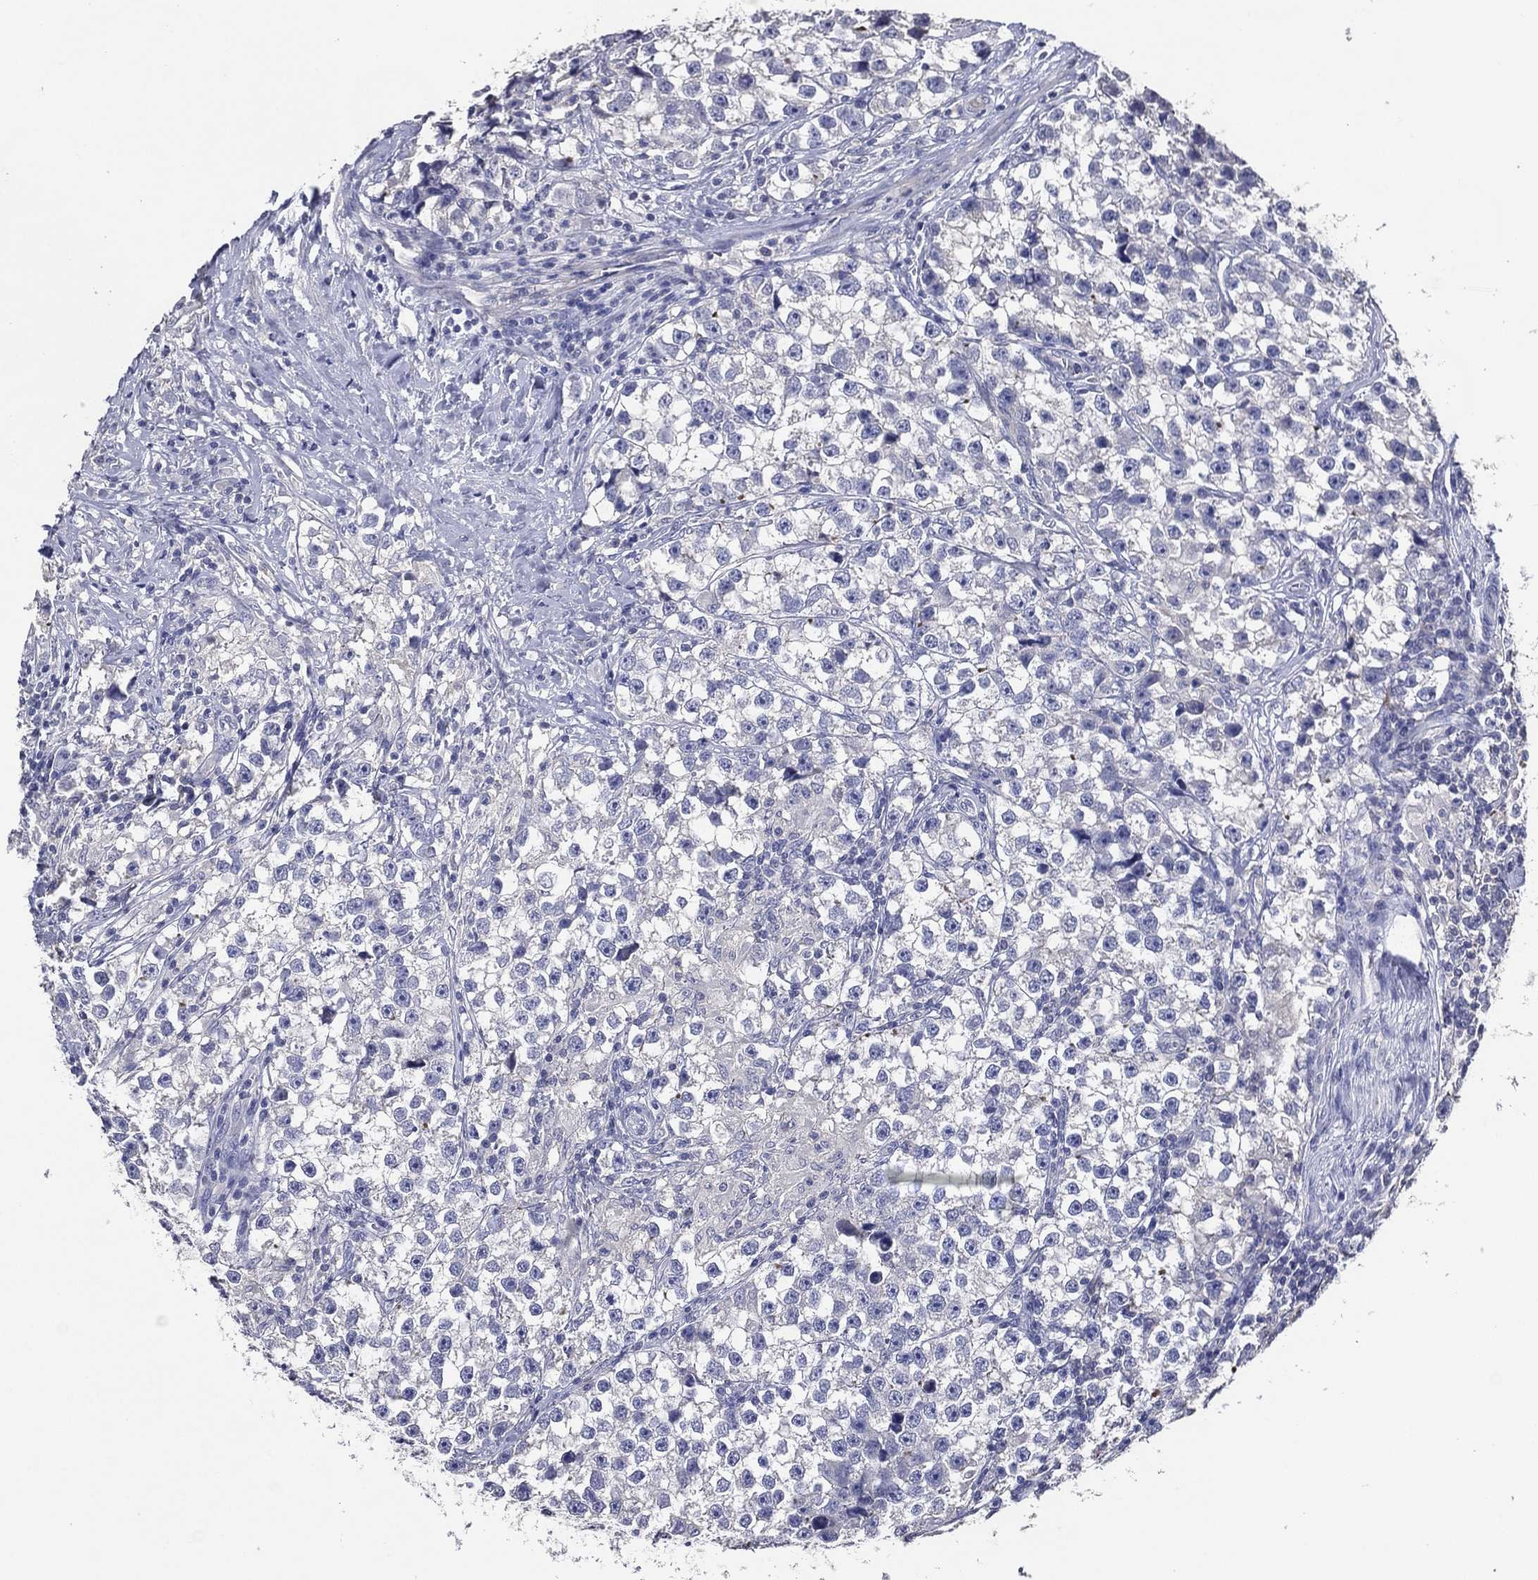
{"staining": {"intensity": "negative", "quantity": "none", "location": "none"}, "tissue": "testis cancer", "cell_type": "Tumor cells", "image_type": "cancer", "snomed": [{"axis": "morphology", "description": "Seminoma, NOS"}, {"axis": "topography", "description": "Testis"}], "caption": "A histopathology image of testis cancer stained for a protein exhibits no brown staining in tumor cells.", "gene": "TFAP2A", "patient": {"sex": "male", "age": 46}}